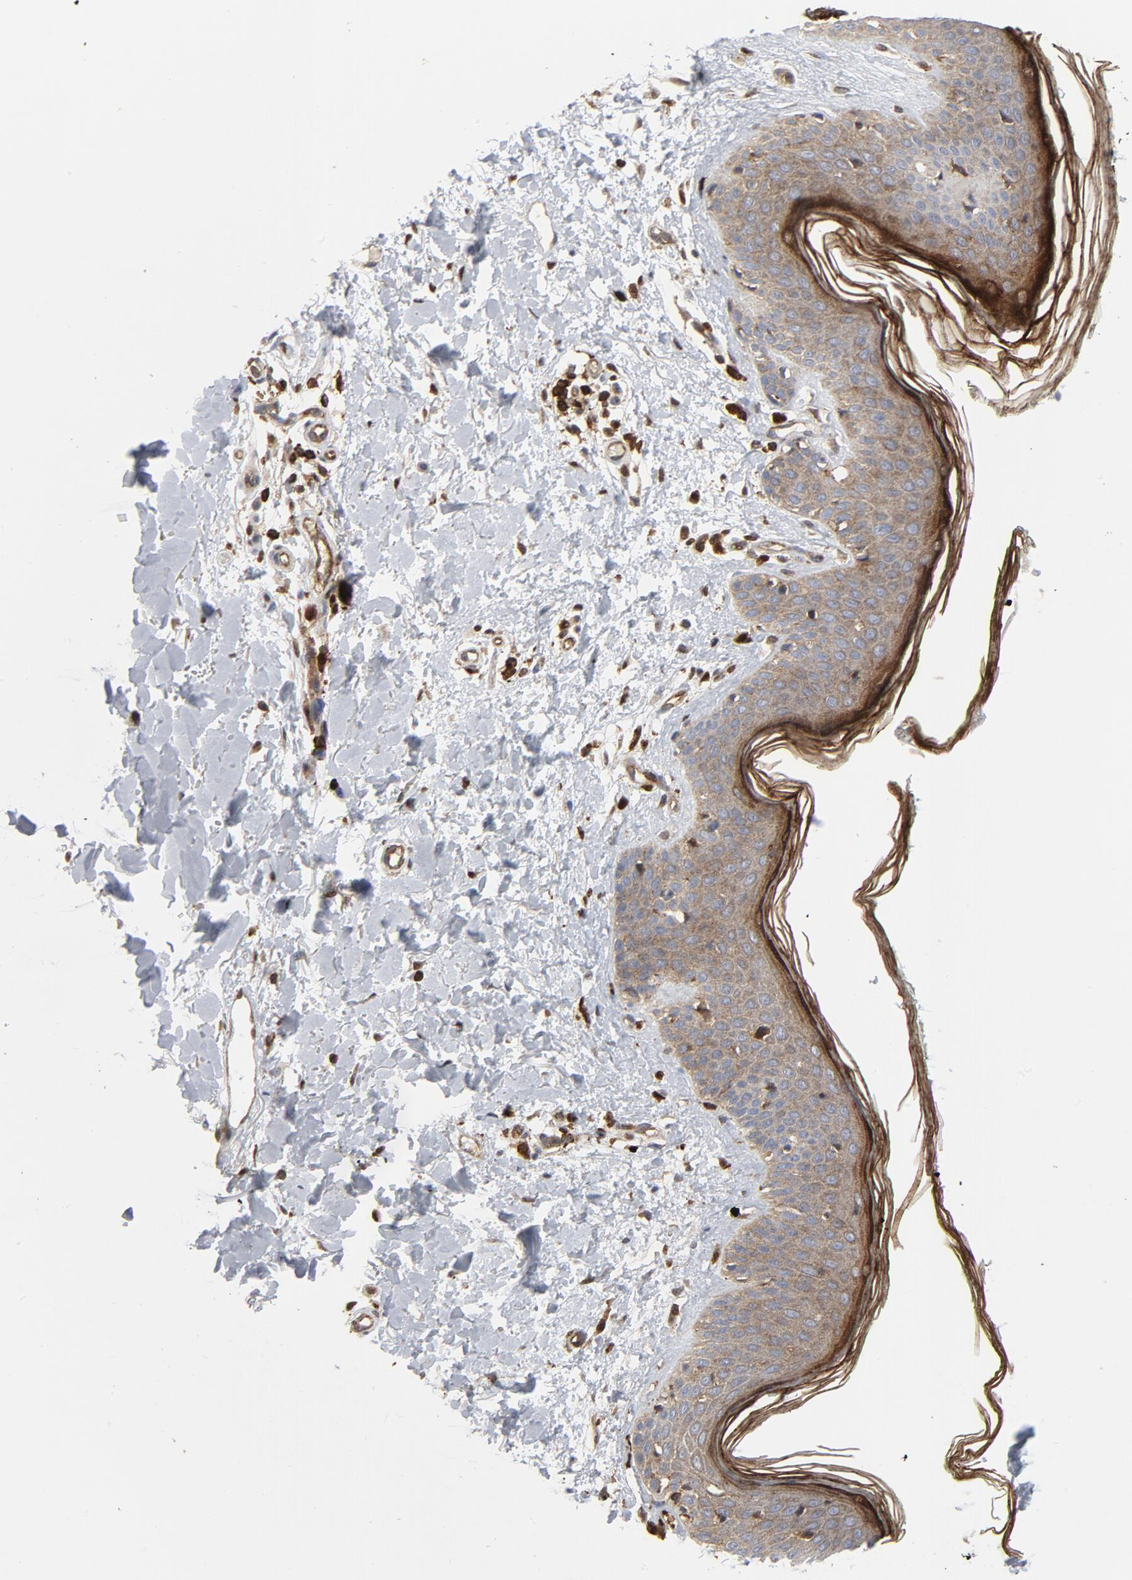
{"staining": {"intensity": "negative", "quantity": "none", "location": "none"}, "tissue": "skin", "cell_type": "Fibroblasts", "image_type": "normal", "snomed": [{"axis": "morphology", "description": "Normal tissue, NOS"}, {"axis": "topography", "description": "Skin"}], "caption": "Skin stained for a protein using IHC reveals no expression fibroblasts.", "gene": "YES1", "patient": {"sex": "female", "age": 56}}